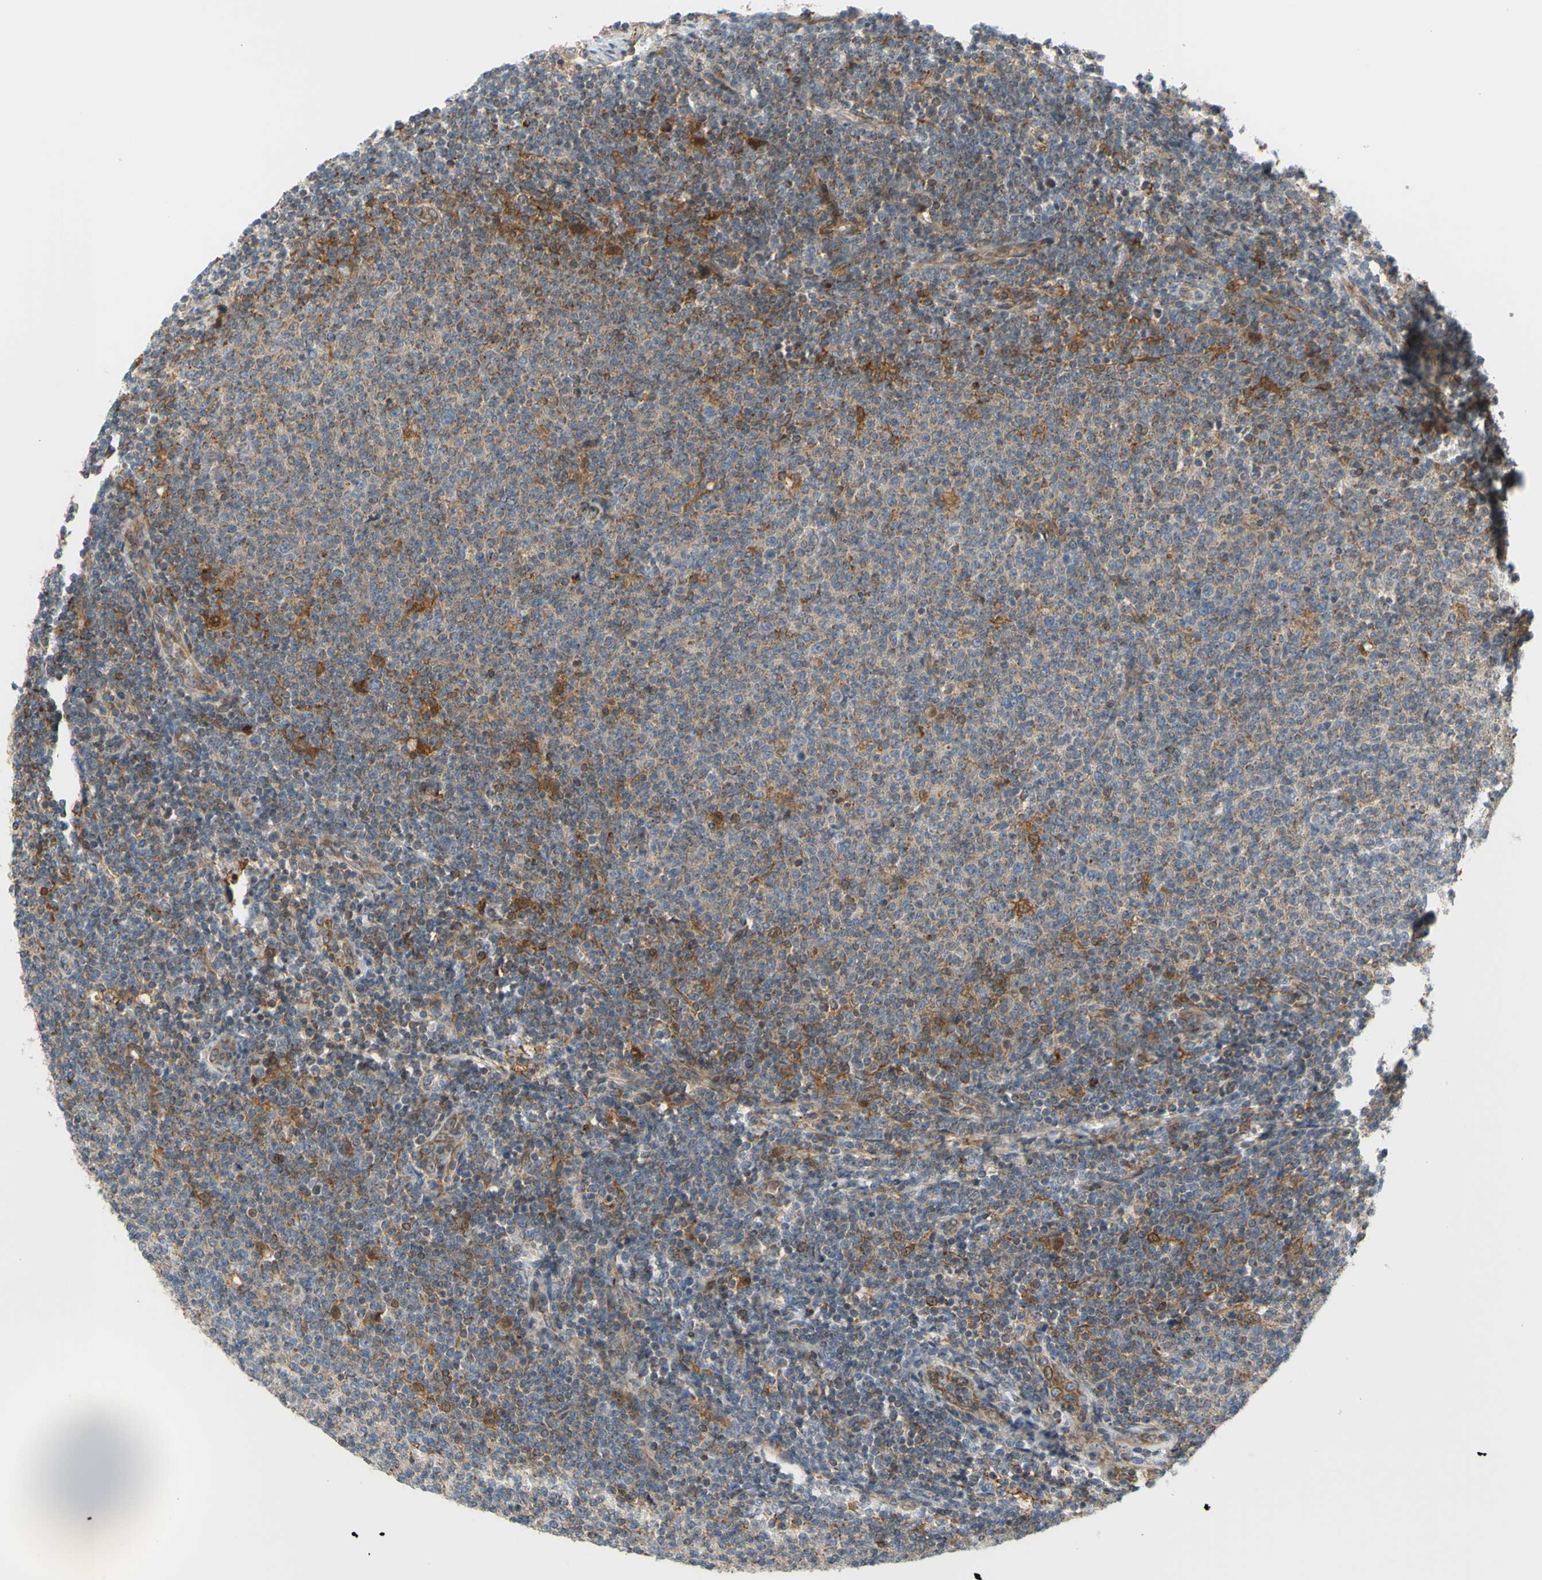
{"staining": {"intensity": "moderate", "quantity": ">75%", "location": "cytoplasmic/membranous"}, "tissue": "lymphoma", "cell_type": "Tumor cells", "image_type": "cancer", "snomed": [{"axis": "morphology", "description": "Malignant lymphoma, non-Hodgkin's type, Low grade"}, {"axis": "topography", "description": "Lymph node"}], "caption": "Tumor cells display medium levels of moderate cytoplasmic/membranous positivity in about >75% of cells in human malignant lymphoma, non-Hodgkin's type (low-grade).", "gene": "PRAF2", "patient": {"sex": "male", "age": 66}}